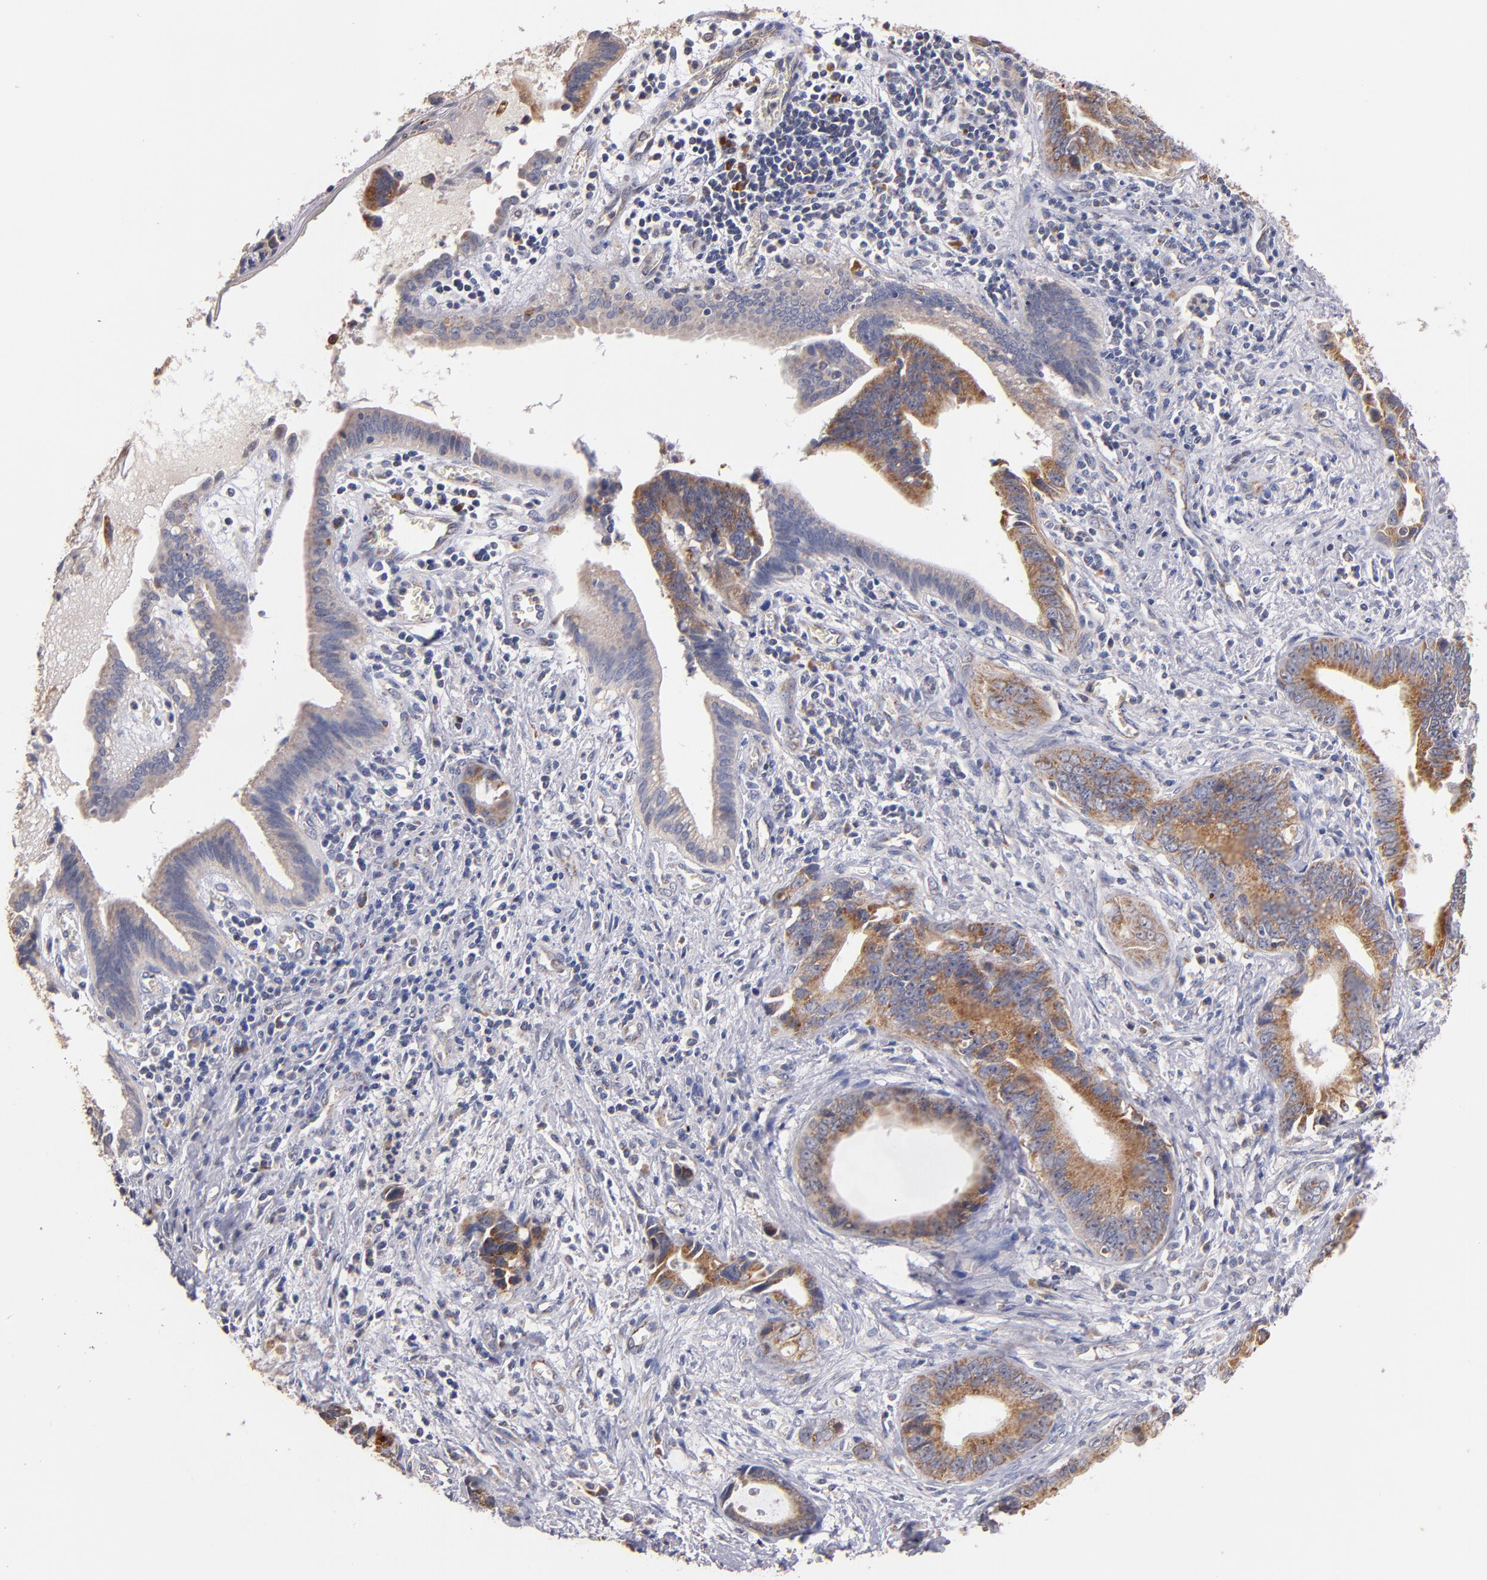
{"staining": {"intensity": "moderate", "quantity": "25%-75%", "location": "cytoplasmic/membranous"}, "tissue": "liver cancer", "cell_type": "Tumor cells", "image_type": "cancer", "snomed": [{"axis": "morphology", "description": "Cholangiocarcinoma"}, {"axis": "topography", "description": "Liver"}], "caption": "Protein analysis of cholangiocarcinoma (liver) tissue shows moderate cytoplasmic/membranous expression in about 25%-75% of tumor cells.", "gene": "DIABLO", "patient": {"sex": "female", "age": 55}}